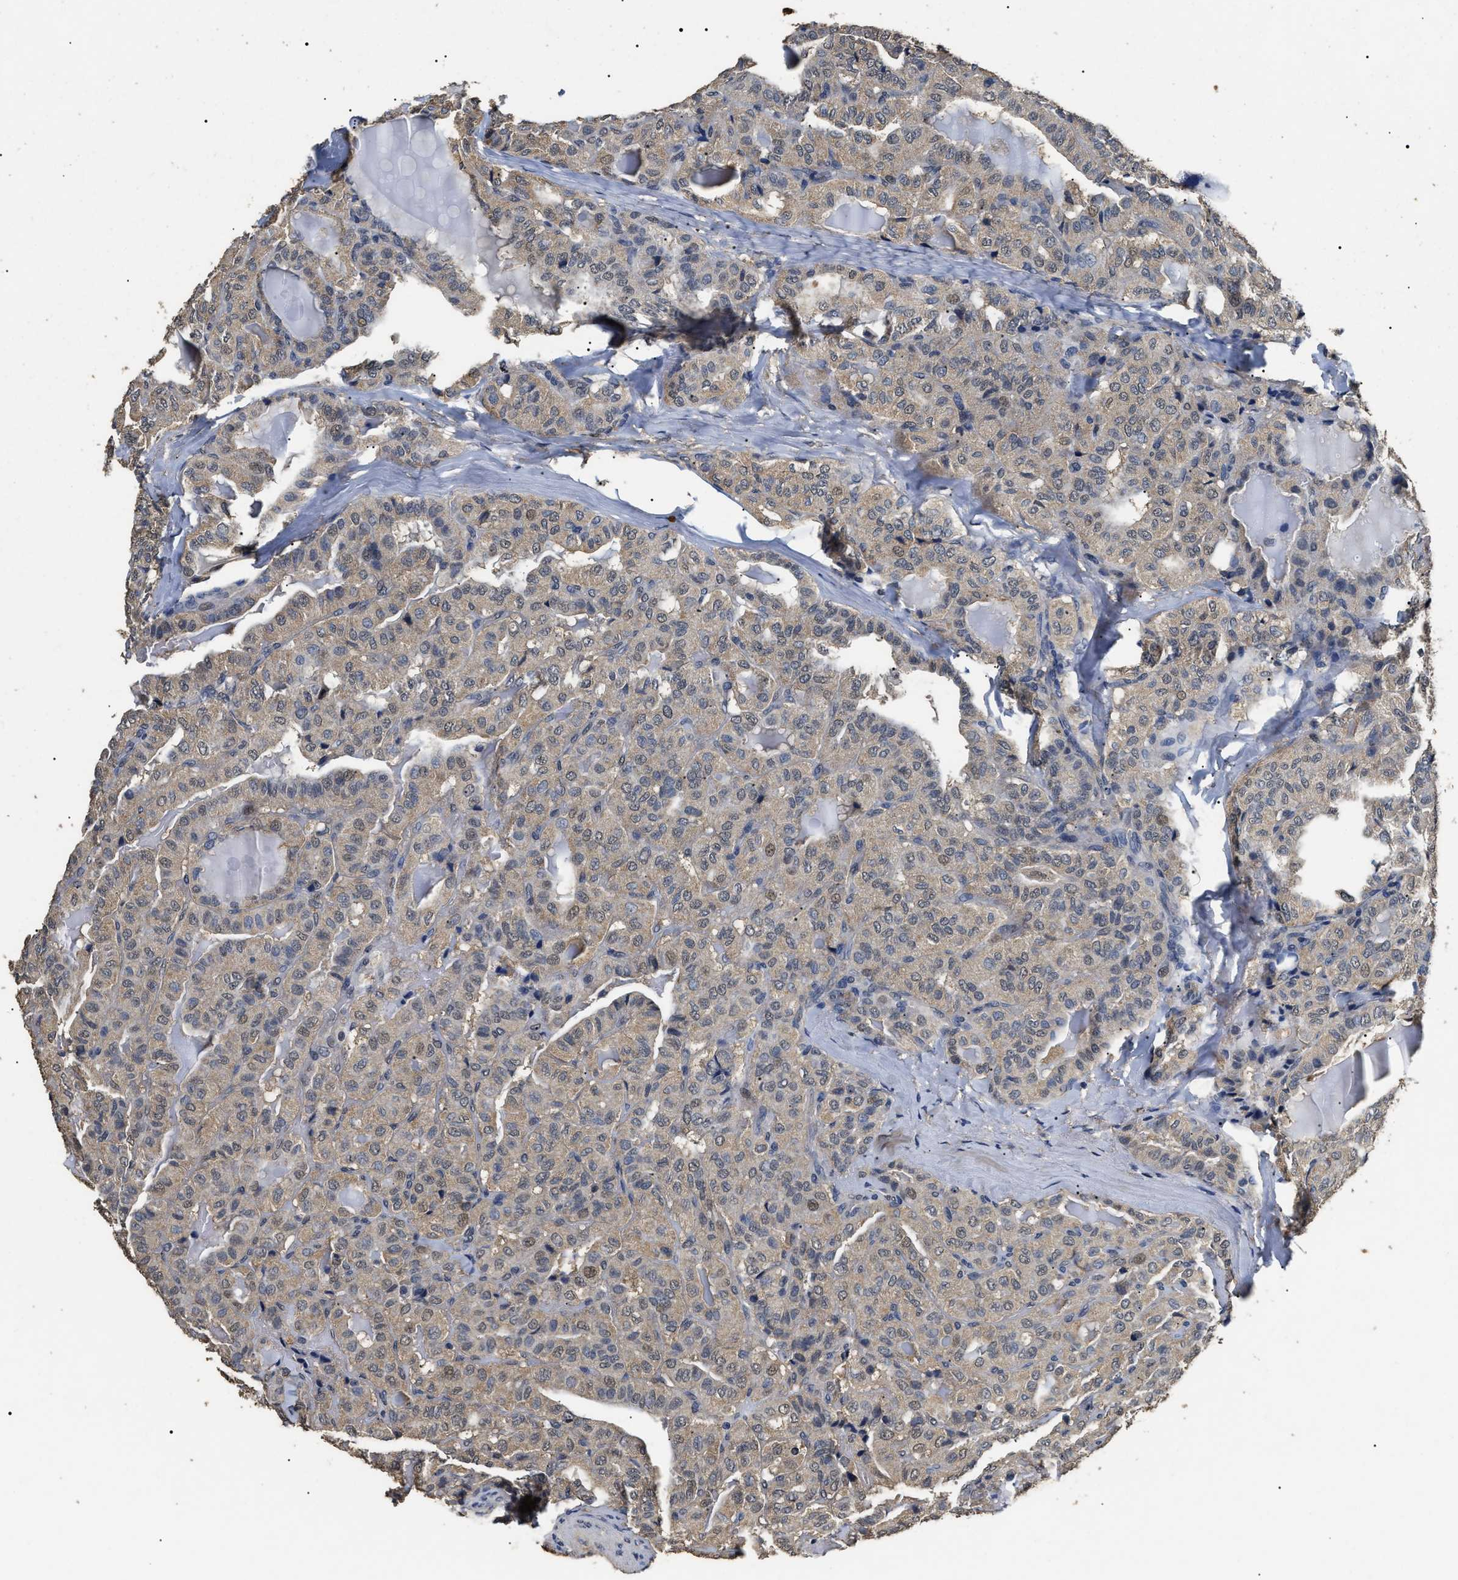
{"staining": {"intensity": "weak", "quantity": ">75%", "location": "cytoplasmic/membranous,nuclear"}, "tissue": "thyroid cancer", "cell_type": "Tumor cells", "image_type": "cancer", "snomed": [{"axis": "morphology", "description": "Papillary adenocarcinoma, NOS"}, {"axis": "topography", "description": "Thyroid gland"}], "caption": "A brown stain highlights weak cytoplasmic/membranous and nuclear expression of a protein in human thyroid cancer (papillary adenocarcinoma) tumor cells.", "gene": "PSMD8", "patient": {"sex": "male", "age": 77}}